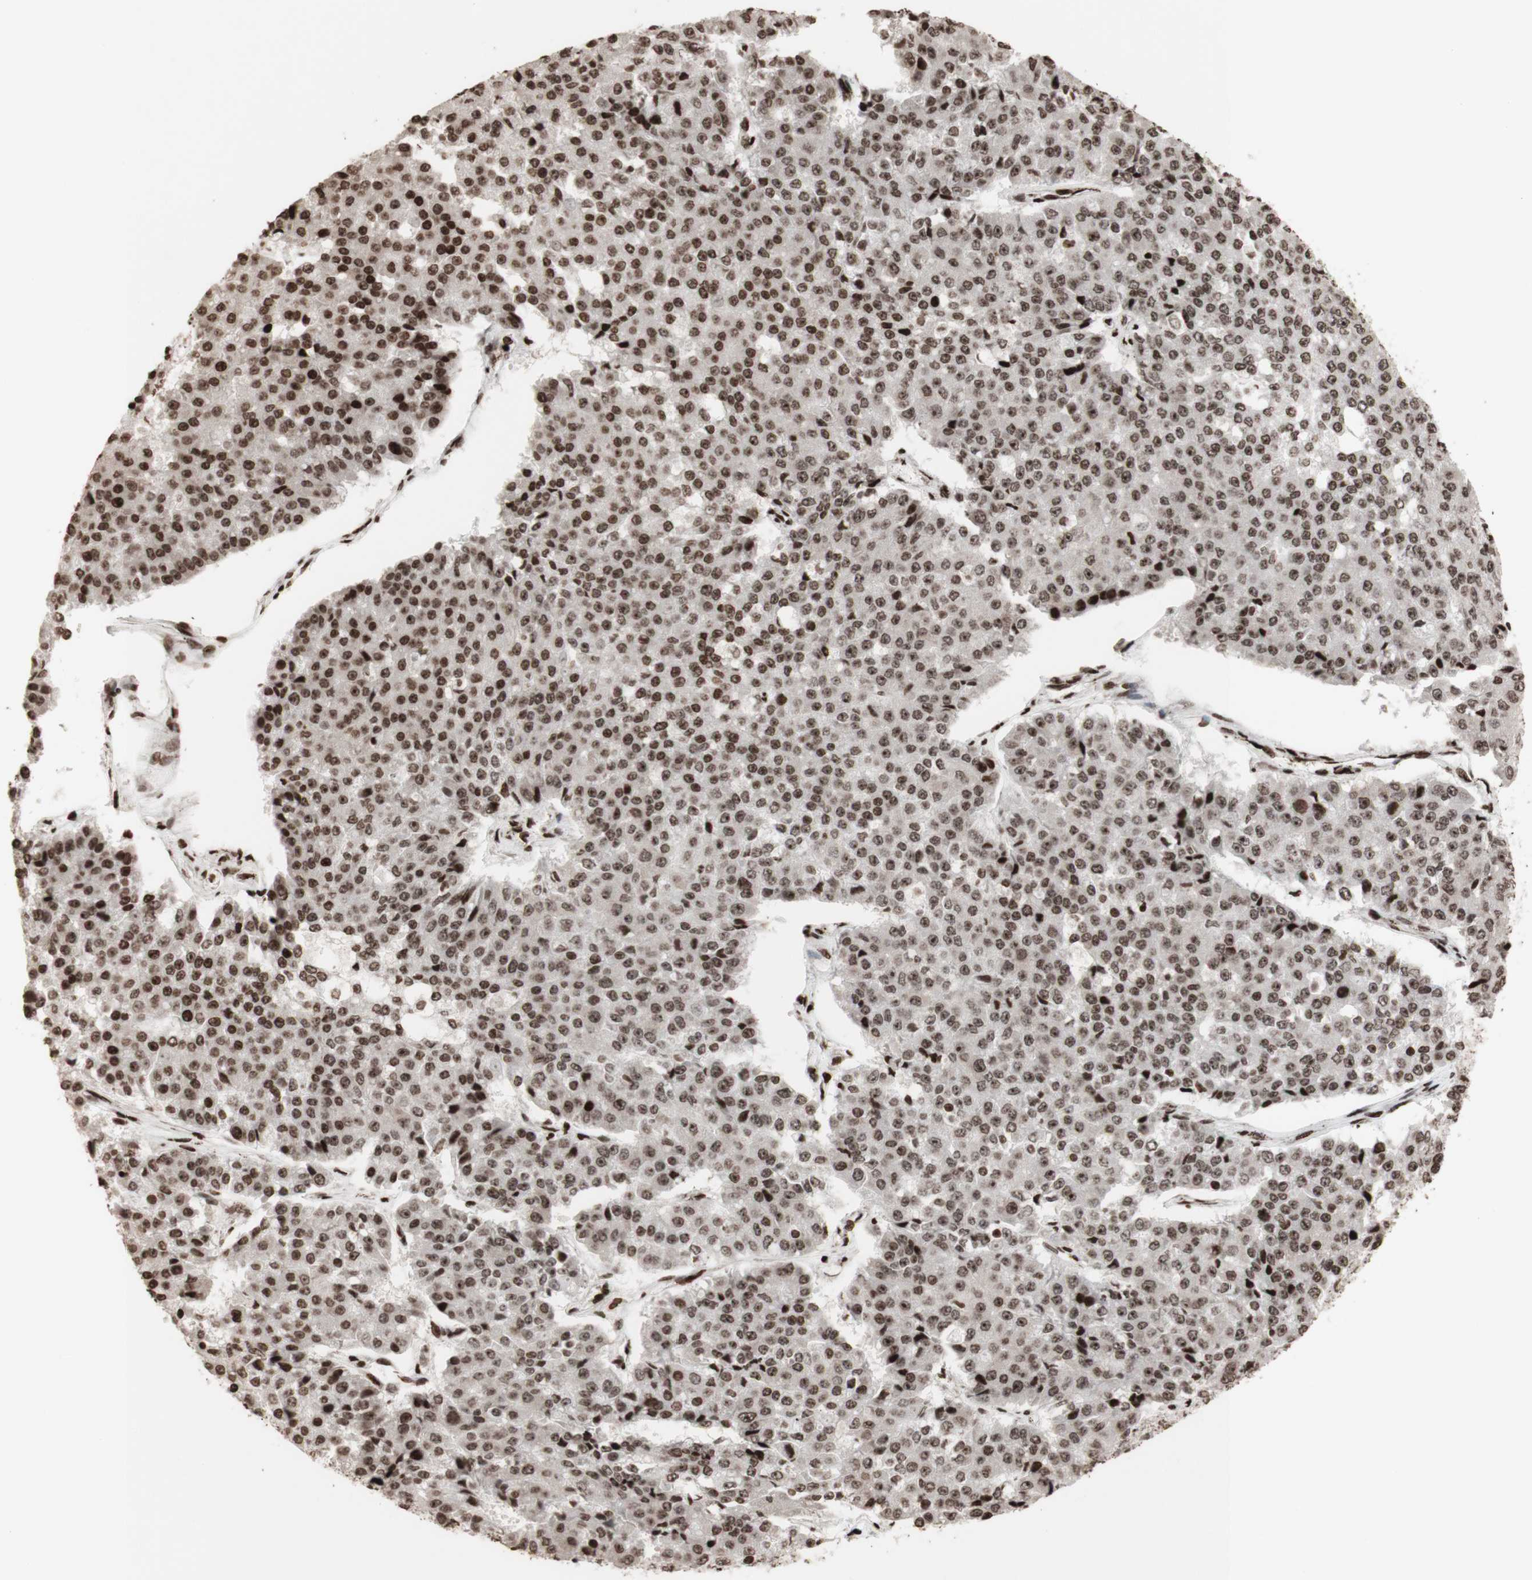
{"staining": {"intensity": "strong", "quantity": "25%-75%", "location": "nuclear"}, "tissue": "pancreatic cancer", "cell_type": "Tumor cells", "image_type": "cancer", "snomed": [{"axis": "morphology", "description": "Adenocarcinoma, NOS"}, {"axis": "topography", "description": "Pancreas"}], "caption": "High-power microscopy captured an immunohistochemistry micrograph of adenocarcinoma (pancreatic), revealing strong nuclear expression in about 25%-75% of tumor cells.", "gene": "NCAPD2", "patient": {"sex": "male", "age": 50}}